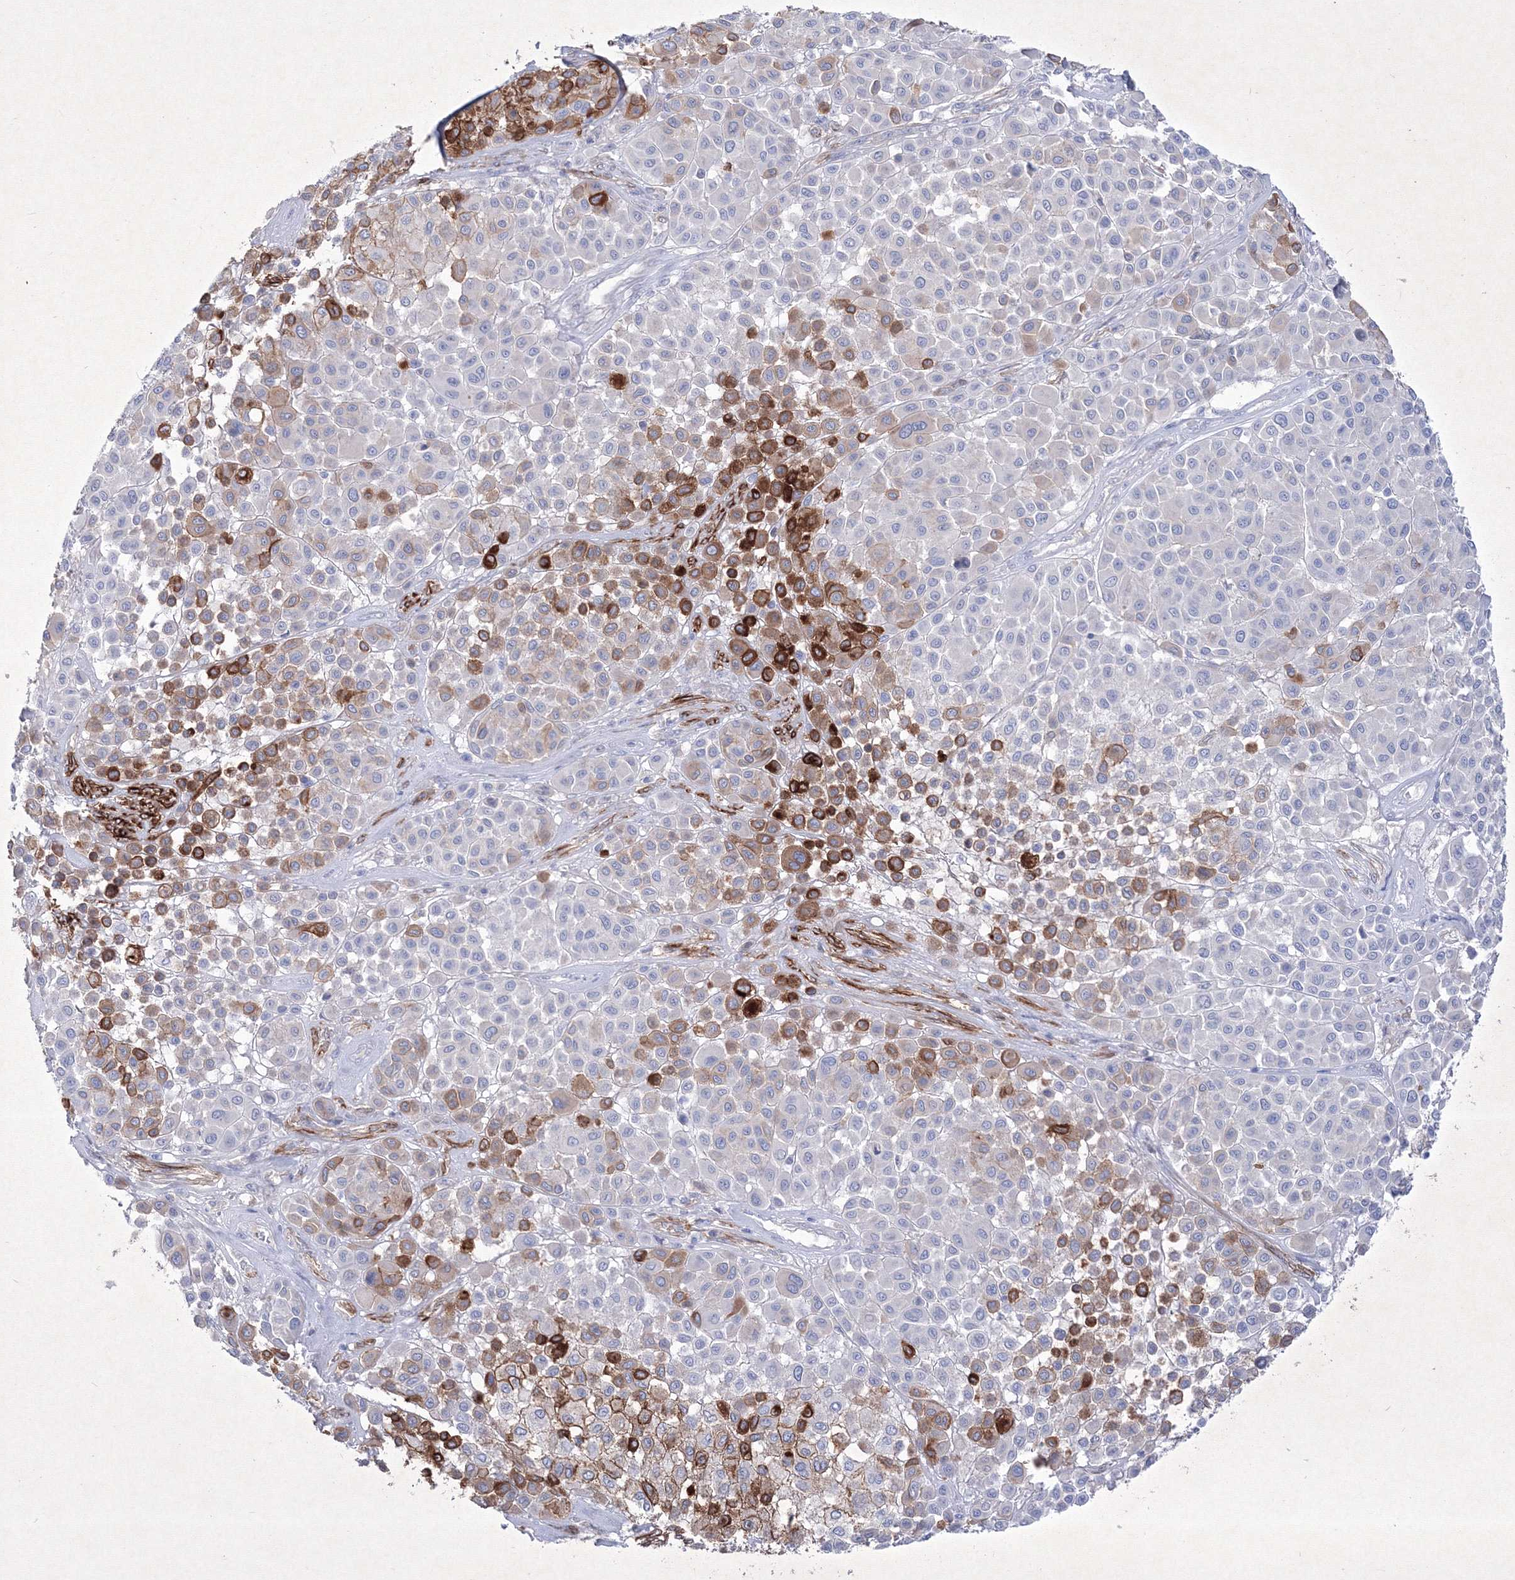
{"staining": {"intensity": "strong", "quantity": "25%-75%", "location": "cytoplasmic/membranous"}, "tissue": "melanoma", "cell_type": "Tumor cells", "image_type": "cancer", "snomed": [{"axis": "morphology", "description": "Malignant melanoma, Metastatic site"}, {"axis": "topography", "description": "Soft tissue"}], "caption": "DAB immunohistochemical staining of melanoma demonstrates strong cytoplasmic/membranous protein positivity in about 25%-75% of tumor cells. The protein is stained brown, and the nuclei are stained in blue (DAB IHC with brightfield microscopy, high magnification).", "gene": "TMEM139", "patient": {"sex": "male", "age": 41}}